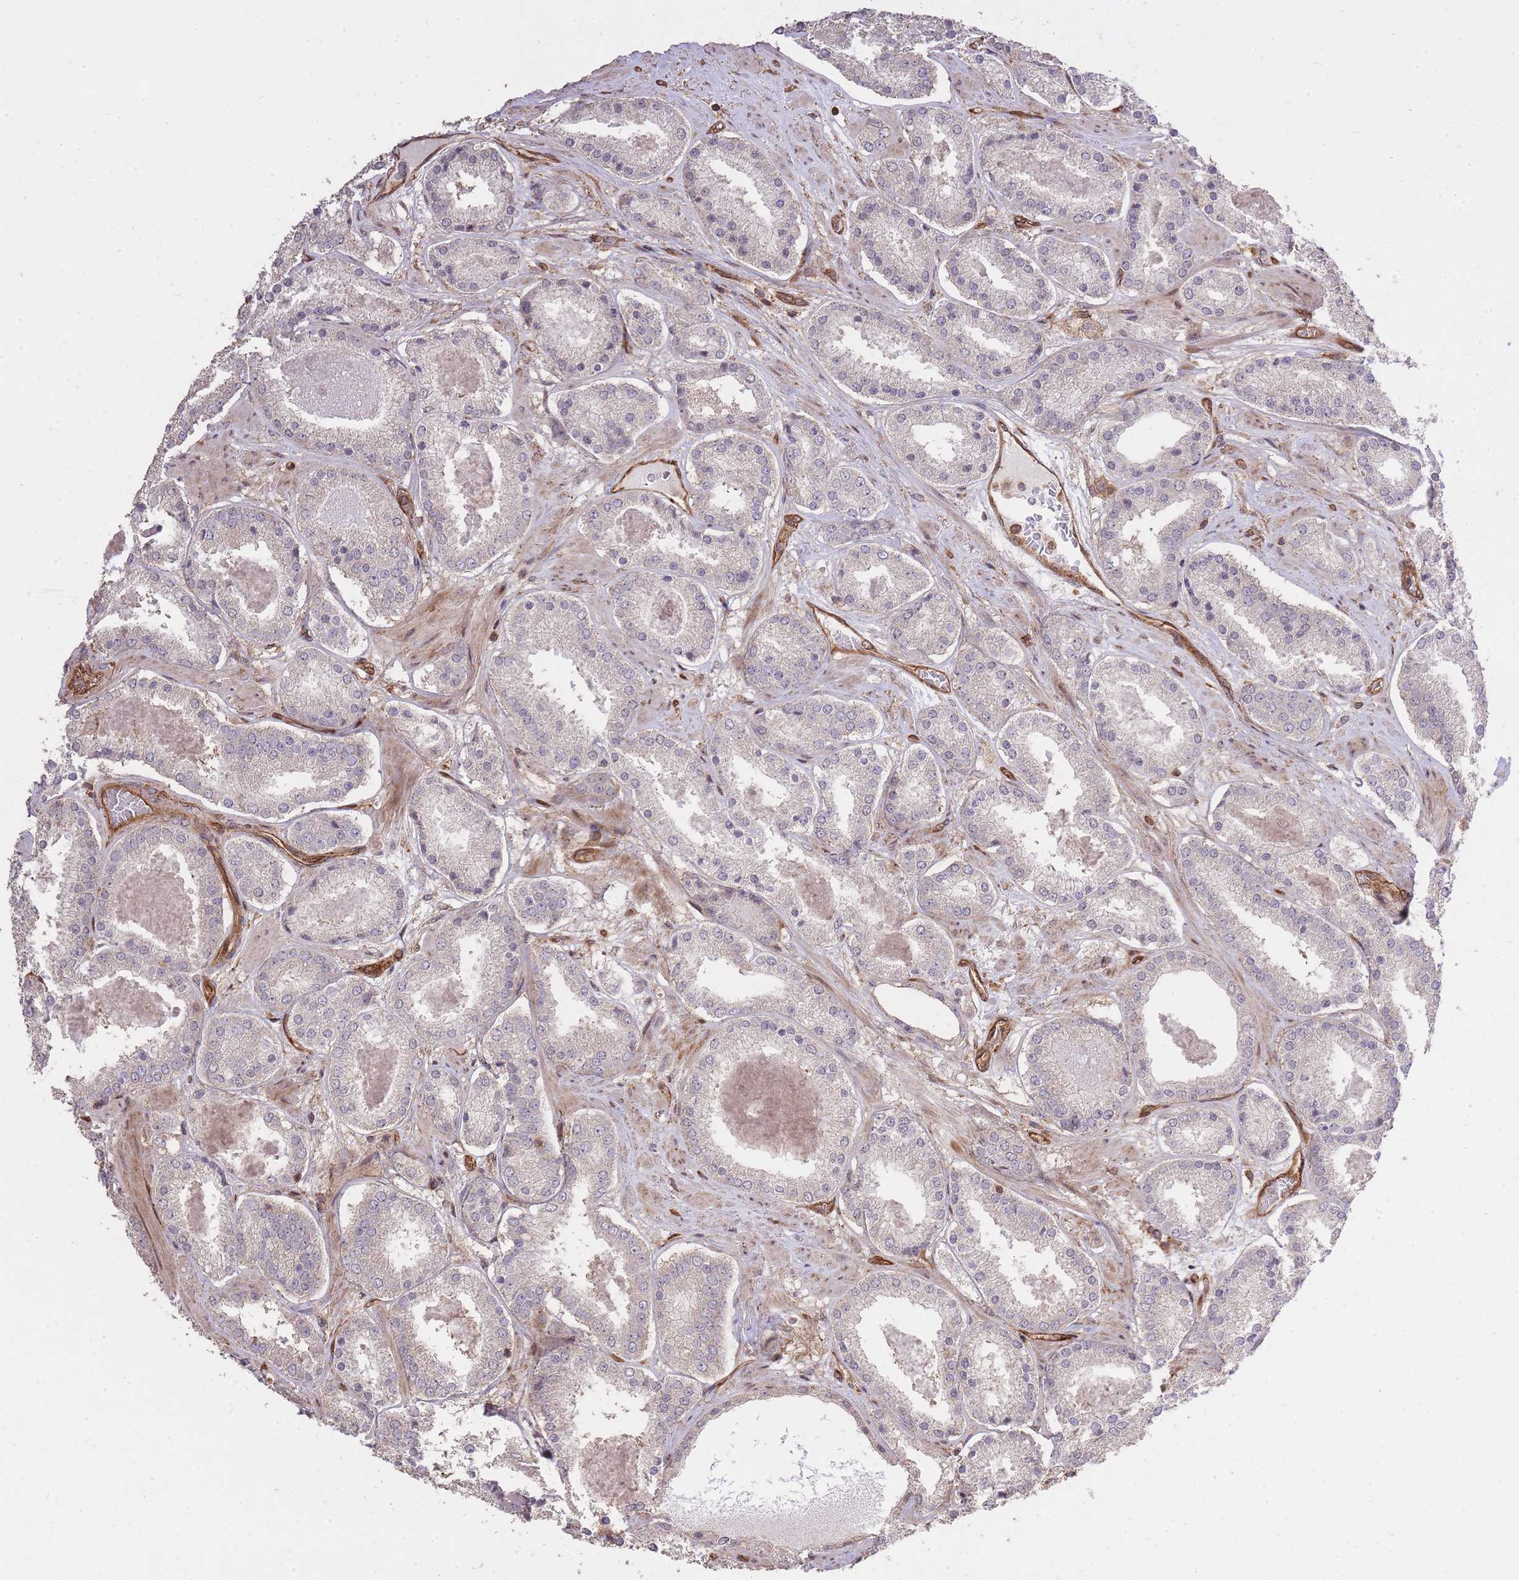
{"staining": {"intensity": "weak", "quantity": "25%-75%", "location": "cytoplasmic/membranous"}, "tissue": "prostate cancer", "cell_type": "Tumor cells", "image_type": "cancer", "snomed": [{"axis": "morphology", "description": "Adenocarcinoma, High grade"}, {"axis": "topography", "description": "Prostate"}], "caption": "An immunohistochemistry photomicrograph of tumor tissue is shown. Protein staining in brown labels weak cytoplasmic/membranous positivity in prostate cancer within tumor cells. (DAB IHC with brightfield microscopy, high magnification).", "gene": "PLD1", "patient": {"sex": "male", "age": 63}}